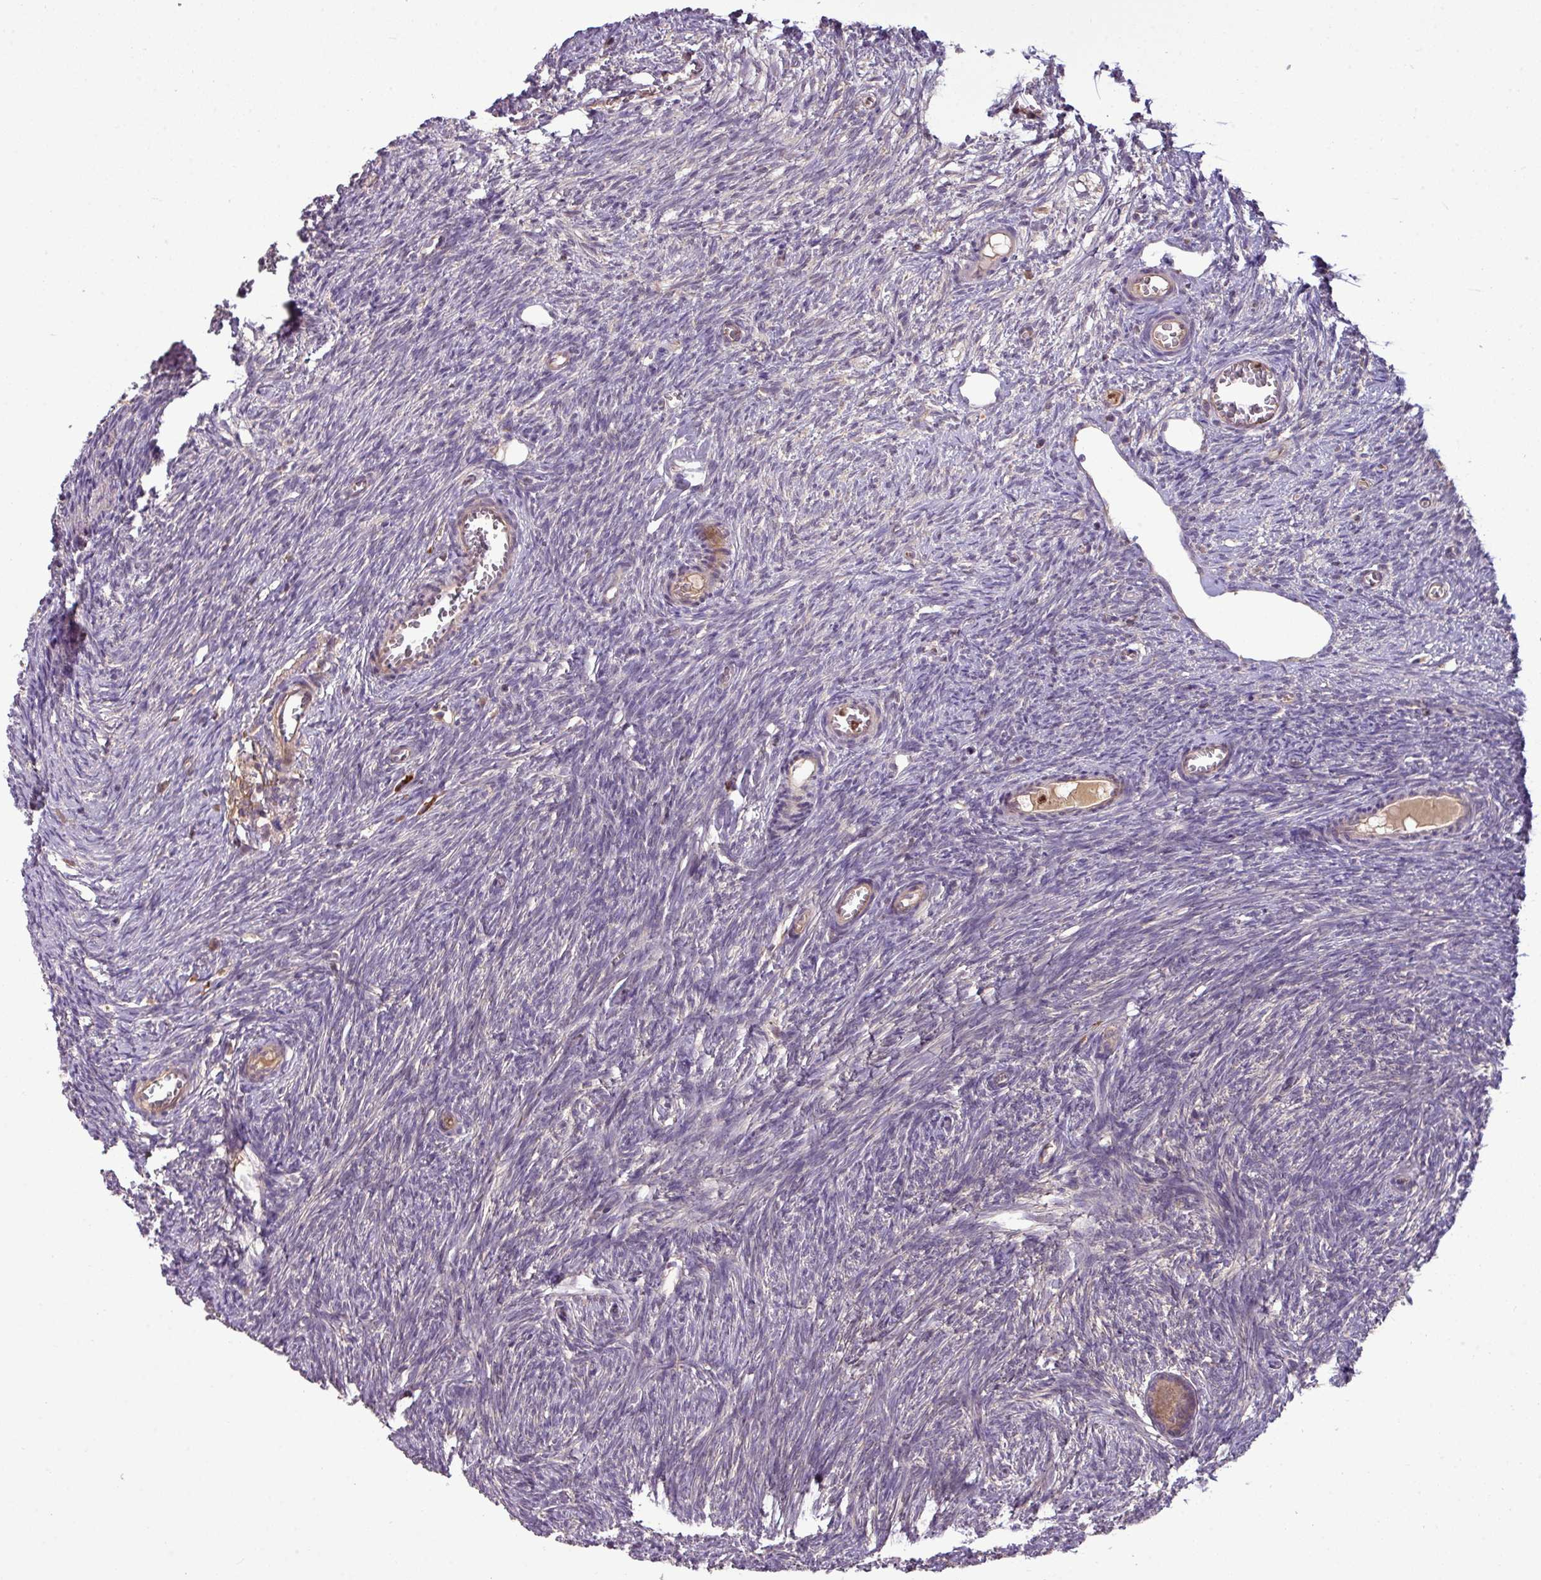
{"staining": {"intensity": "moderate", "quantity": ">75%", "location": "cytoplasmic/membranous"}, "tissue": "ovary", "cell_type": "Follicle cells", "image_type": "normal", "snomed": [{"axis": "morphology", "description": "Normal tissue, NOS"}, {"axis": "topography", "description": "Ovary"}], "caption": "IHC staining of benign ovary, which displays medium levels of moderate cytoplasmic/membranous staining in approximately >75% of follicle cells indicating moderate cytoplasmic/membranous protein staining. The staining was performed using DAB (3,3'-diaminobenzidine) (brown) for protein detection and nuclei were counterstained in hematoxylin (blue).", "gene": "PAPLN", "patient": {"sex": "female", "age": 44}}